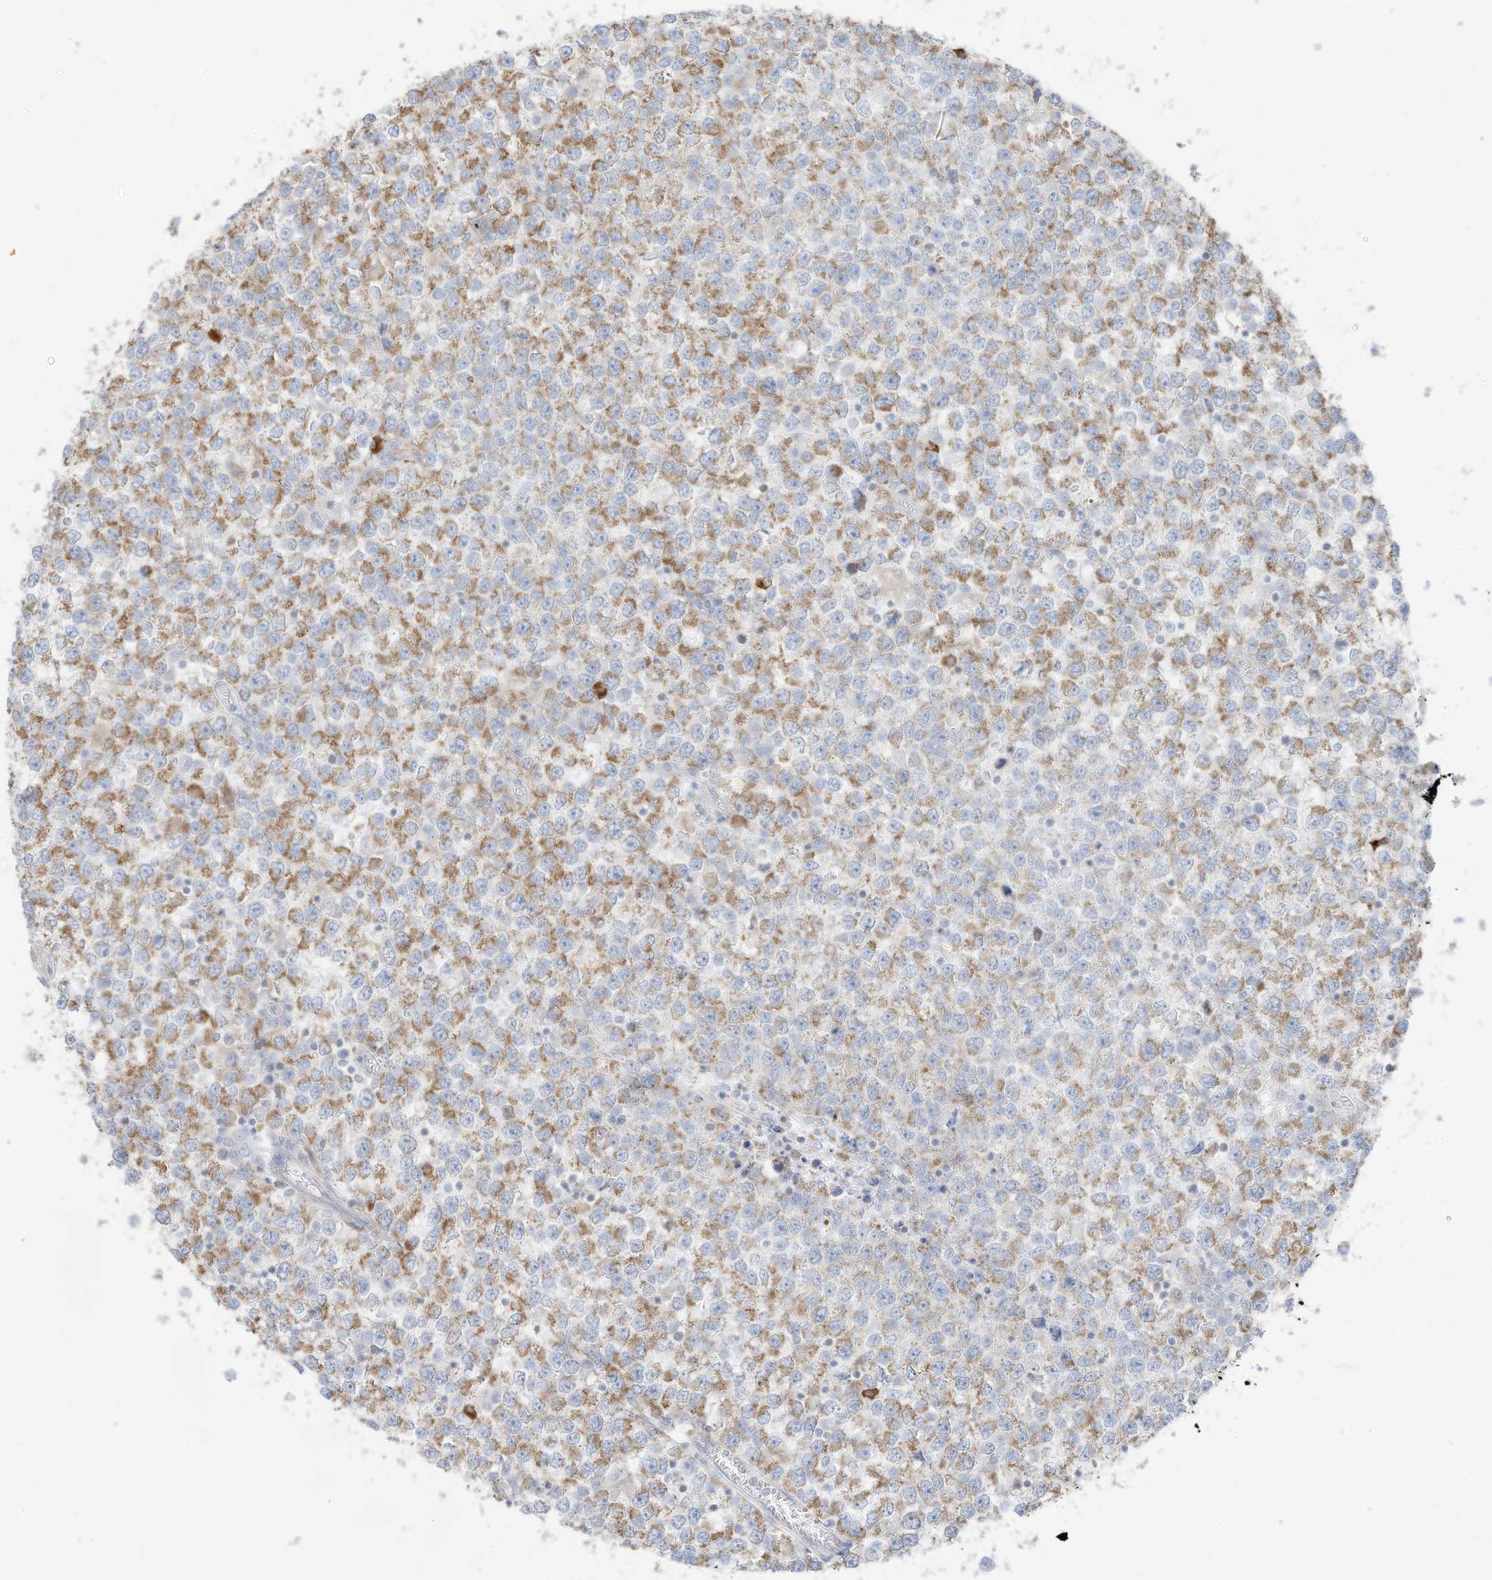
{"staining": {"intensity": "moderate", "quantity": ">75%", "location": "cytoplasmic/membranous"}, "tissue": "testis cancer", "cell_type": "Tumor cells", "image_type": "cancer", "snomed": [{"axis": "morphology", "description": "Seminoma, NOS"}, {"axis": "topography", "description": "Testis"}], "caption": "Brown immunohistochemical staining in testis seminoma reveals moderate cytoplasmic/membranous positivity in about >75% of tumor cells. The staining is performed using DAB (3,3'-diaminobenzidine) brown chromogen to label protein expression. The nuclei are counter-stained blue using hematoxylin.", "gene": "ETHE1", "patient": {"sex": "male", "age": 65}}